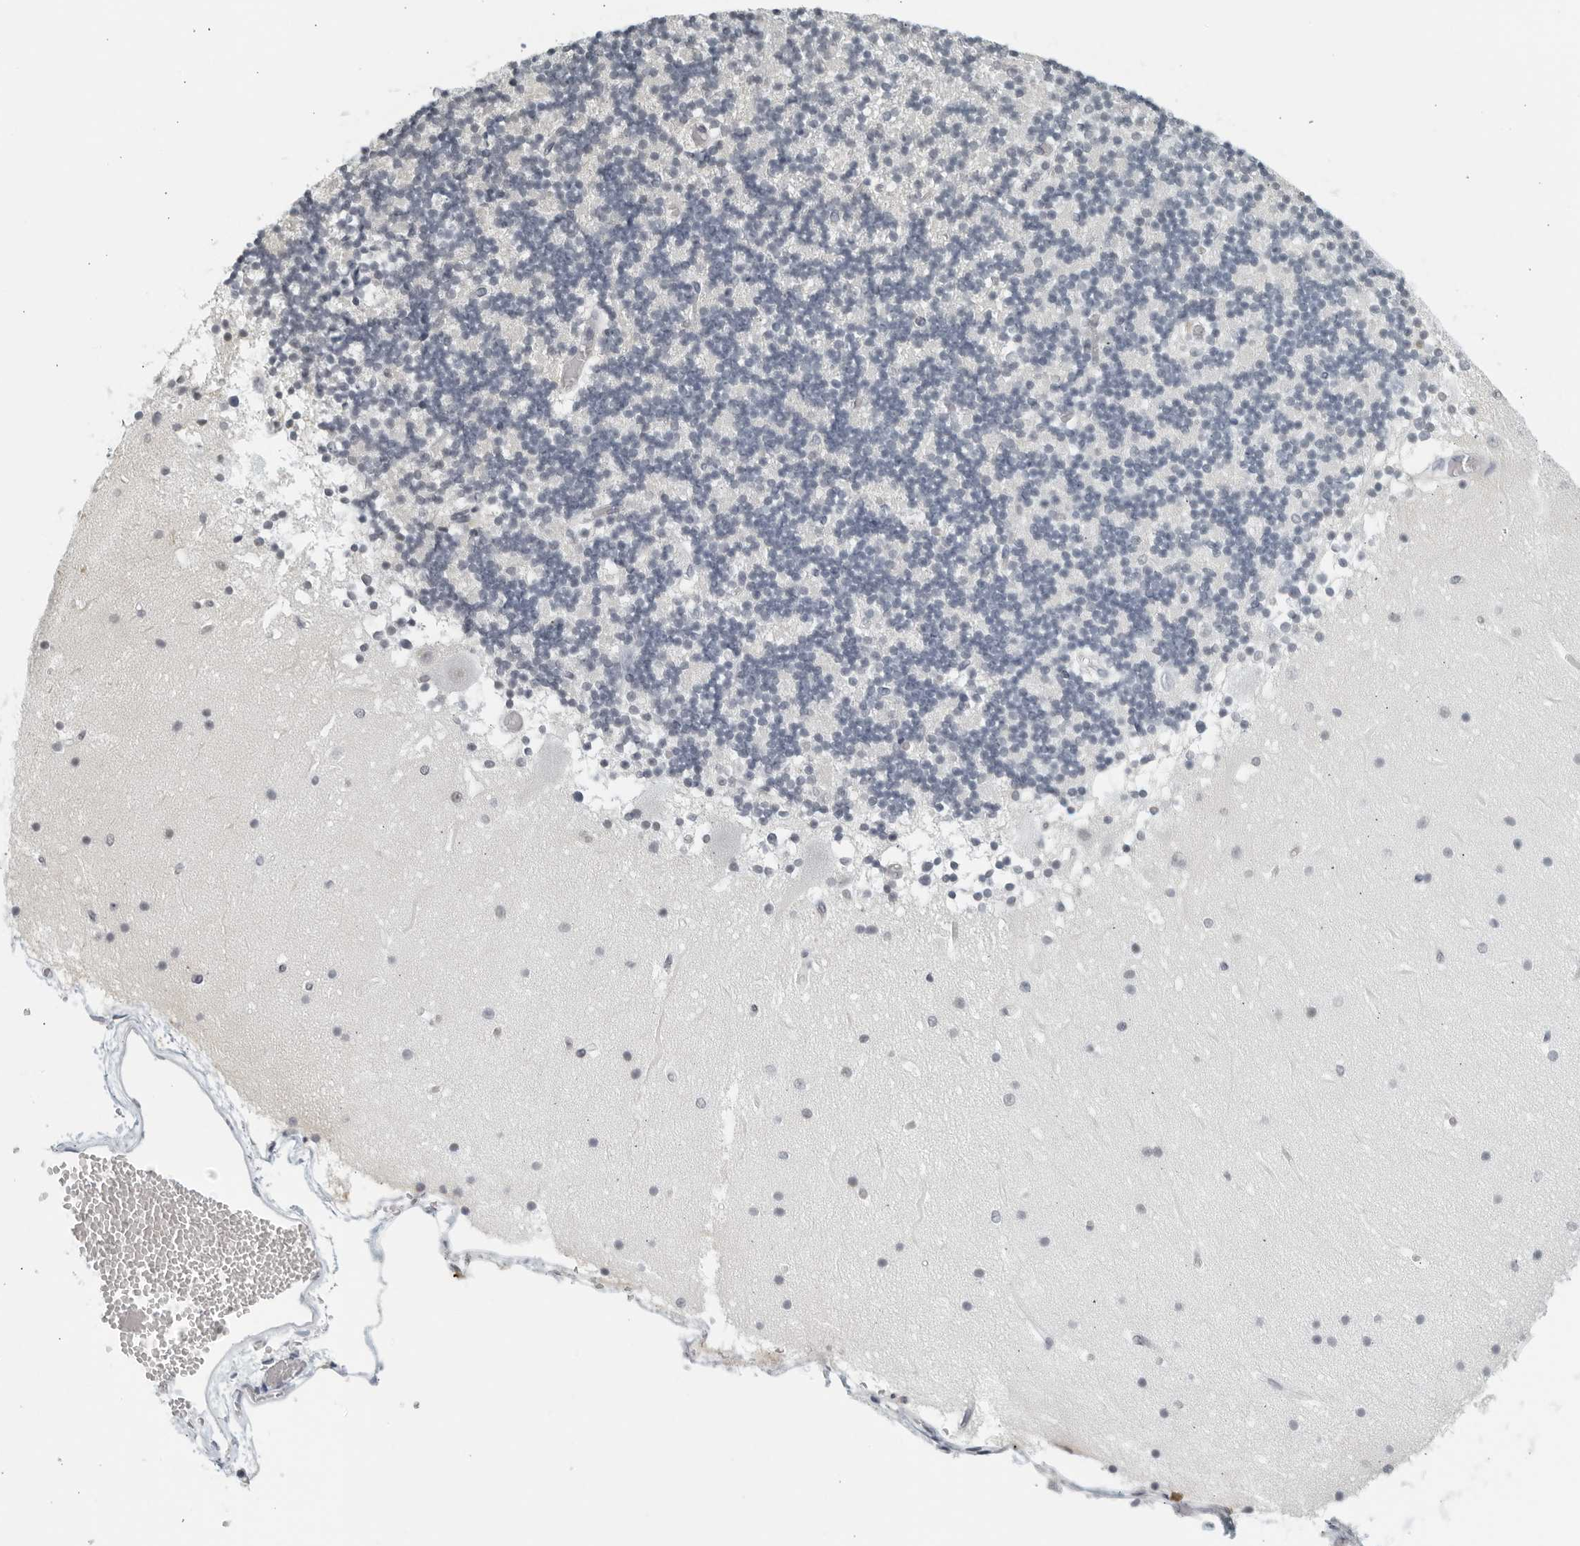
{"staining": {"intensity": "negative", "quantity": "none", "location": "none"}, "tissue": "cerebellum", "cell_type": "Cells in granular layer", "image_type": "normal", "snomed": [{"axis": "morphology", "description": "Normal tissue, NOS"}, {"axis": "topography", "description": "Cerebellum"}], "caption": "The micrograph displays no significant expression in cells in granular layer of cerebellum. (DAB IHC, high magnification).", "gene": "KLK7", "patient": {"sex": "female", "age": 28}}